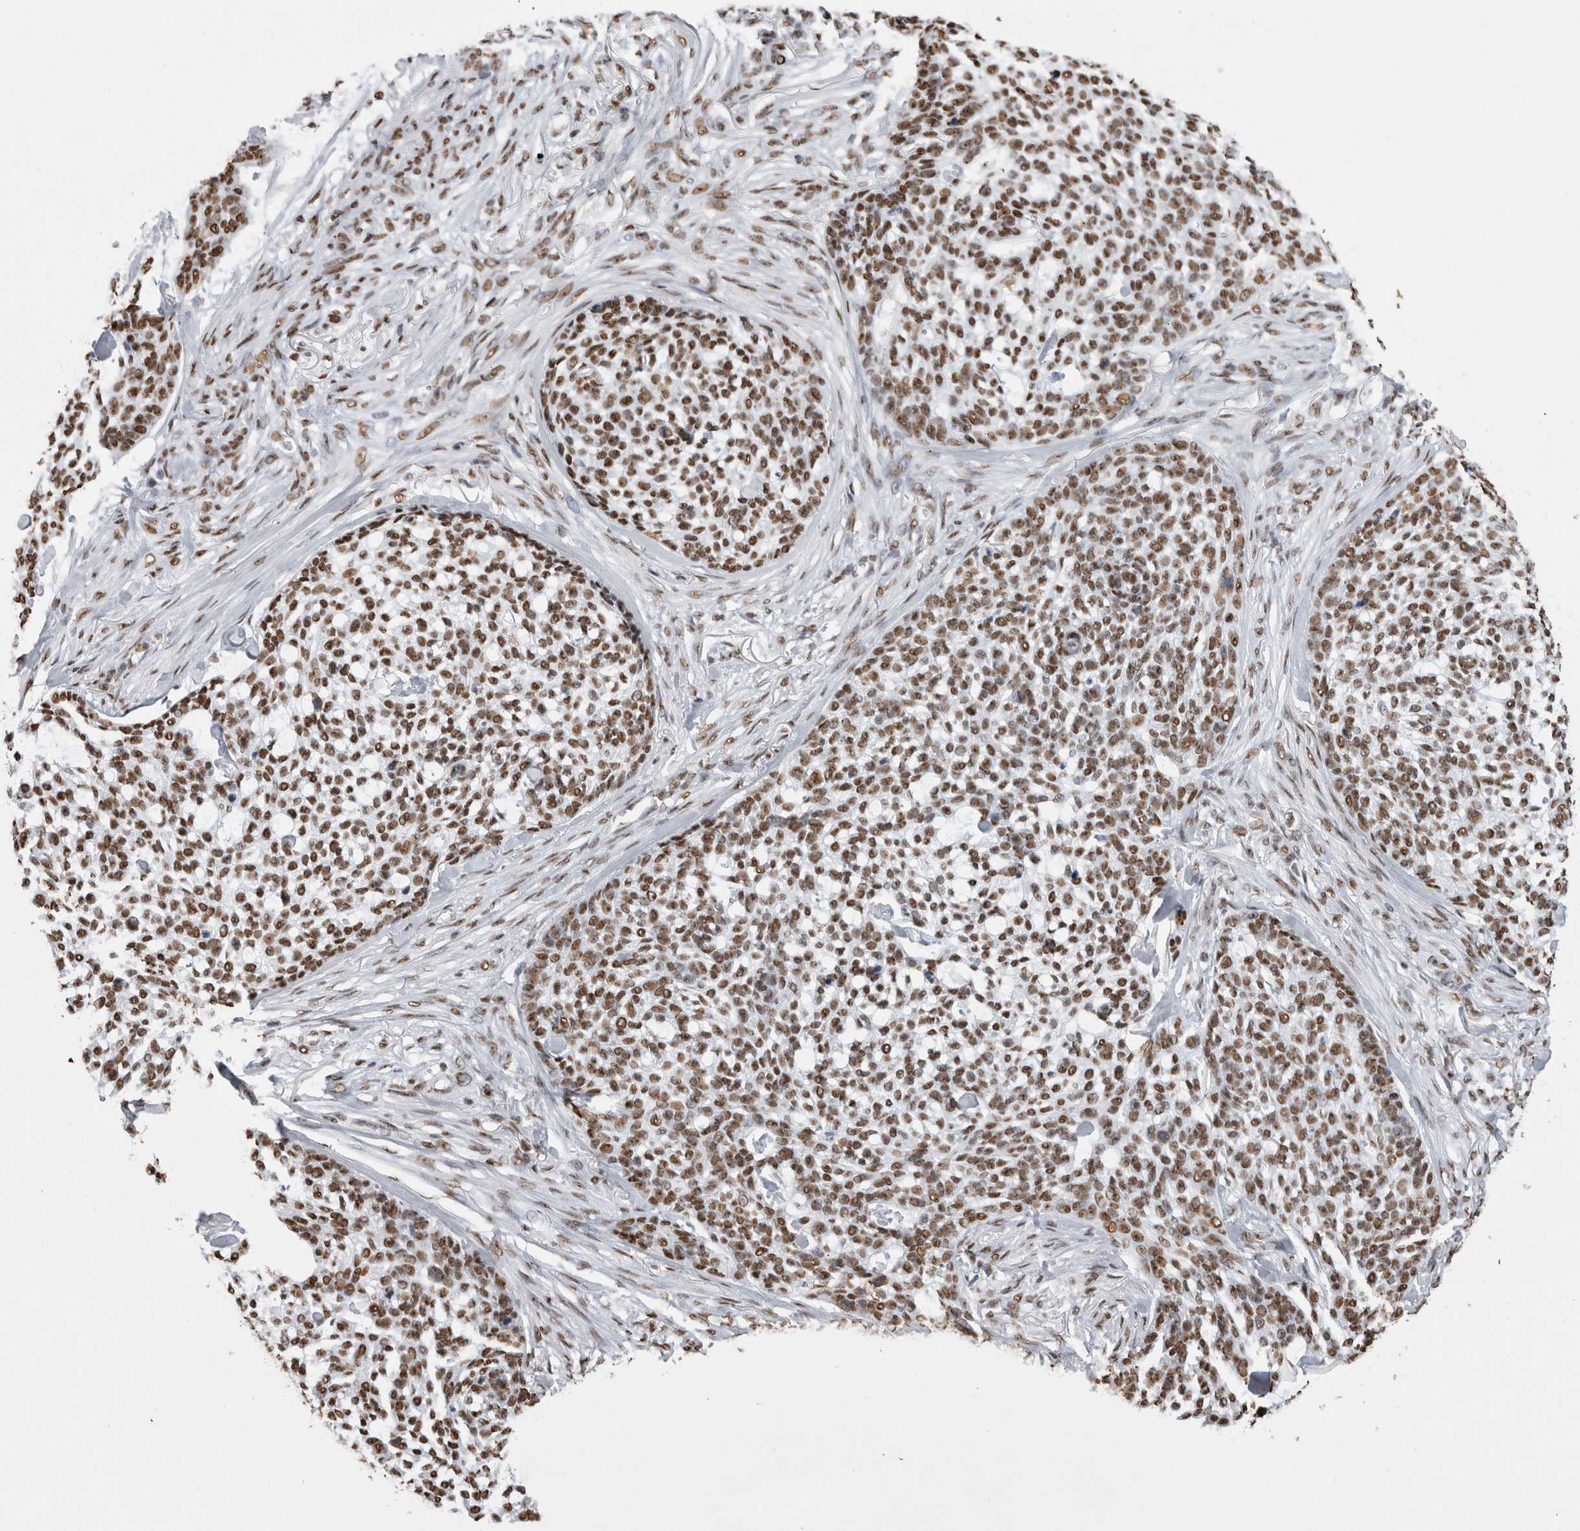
{"staining": {"intensity": "moderate", "quantity": ">75%", "location": "nuclear"}, "tissue": "skin cancer", "cell_type": "Tumor cells", "image_type": "cancer", "snomed": [{"axis": "morphology", "description": "Basal cell carcinoma"}, {"axis": "topography", "description": "Skin"}], "caption": "Skin cancer stained with immunohistochemistry (IHC) shows moderate nuclear staining in about >75% of tumor cells.", "gene": "ALPK3", "patient": {"sex": "female", "age": 64}}